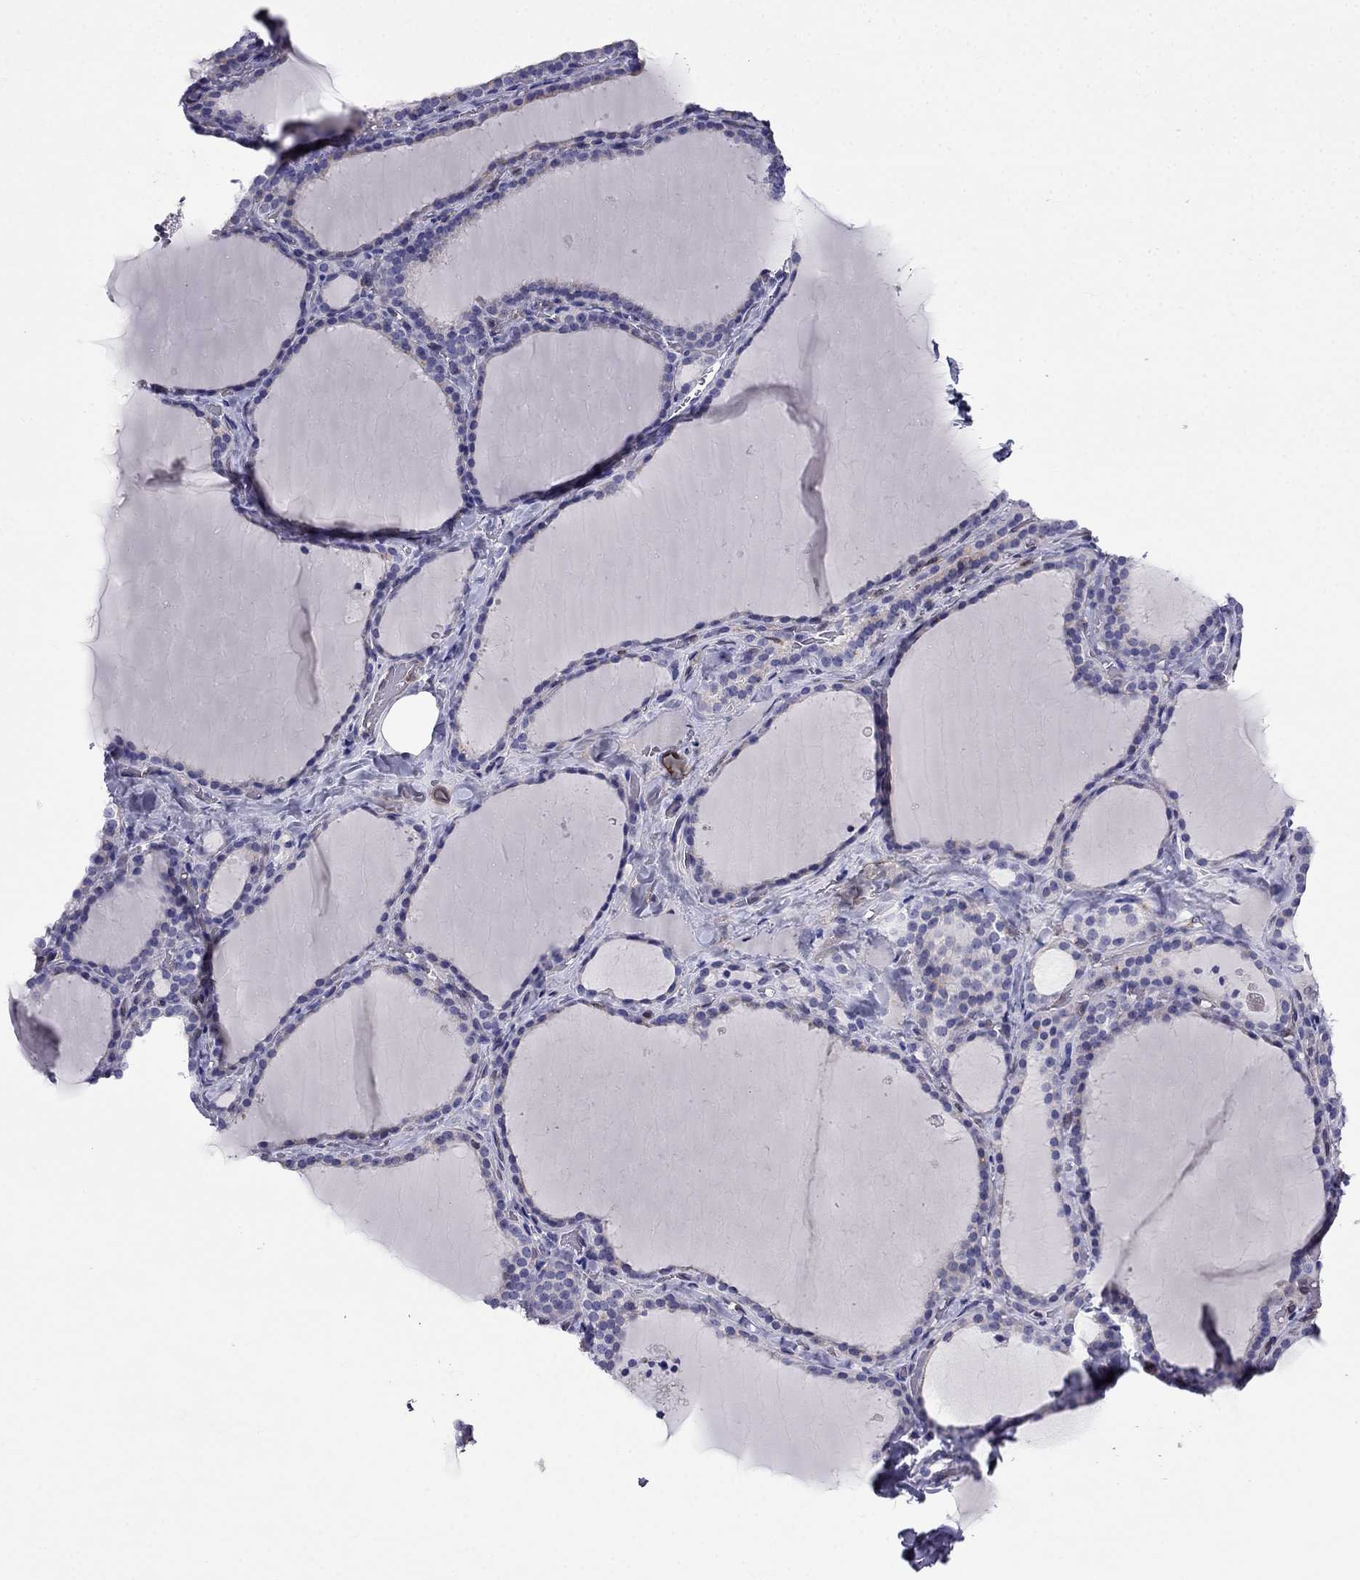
{"staining": {"intensity": "negative", "quantity": "none", "location": "none"}, "tissue": "thyroid gland", "cell_type": "Glandular cells", "image_type": "normal", "snomed": [{"axis": "morphology", "description": "Normal tissue, NOS"}, {"axis": "topography", "description": "Thyroid gland"}], "caption": "Glandular cells show no significant staining in normal thyroid gland. The staining was performed using DAB to visualize the protein expression in brown, while the nuclei were stained in blue with hematoxylin (Magnification: 20x).", "gene": "GNAL", "patient": {"sex": "female", "age": 22}}